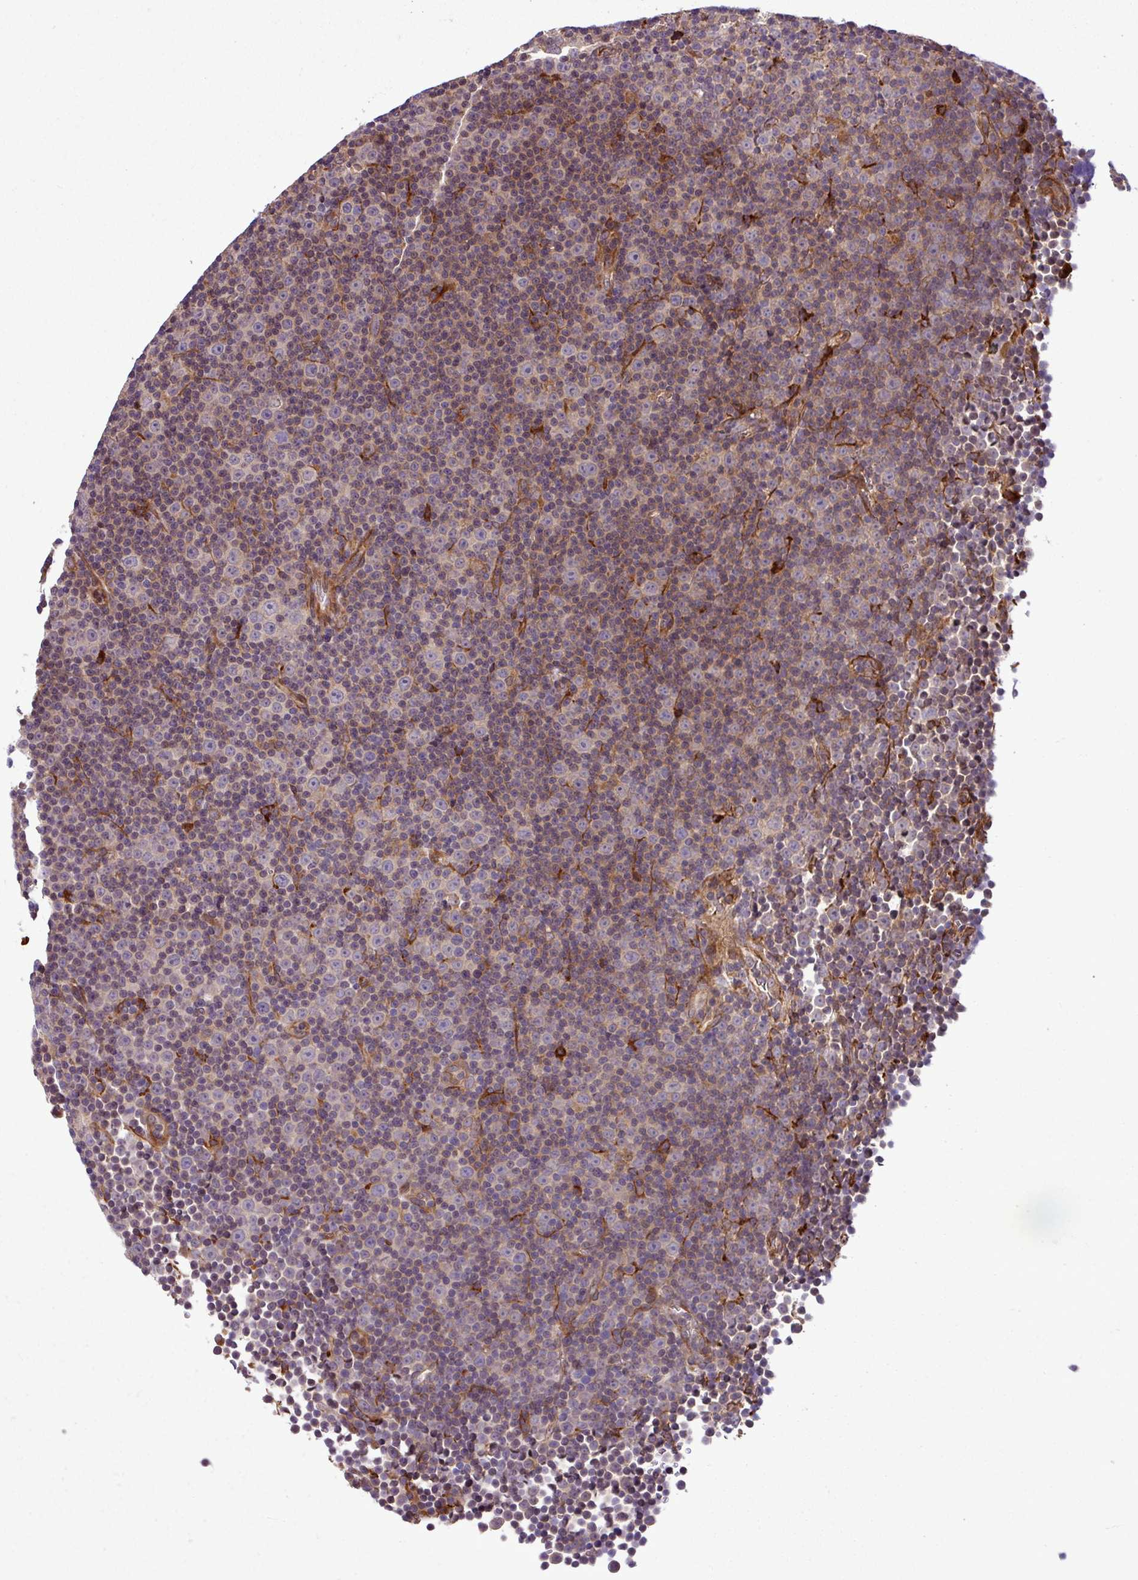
{"staining": {"intensity": "weak", "quantity": "25%-75%", "location": "cytoplasmic/membranous"}, "tissue": "lymphoma", "cell_type": "Tumor cells", "image_type": "cancer", "snomed": [{"axis": "morphology", "description": "Malignant lymphoma, non-Hodgkin's type, Low grade"}, {"axis": "topography", "description": "Lymph node"}], "caption": "Malignant lymphoma, non-Hodgkin's type (low-grade) was stained to show a protein in brown. There is low levels of weak cytoplasmic/membranous positivity in approximately 25%-75% of tumor cells. (DAB IHC with brightfield microscopy, high magnification).", "gene": "DLGAP4", "patient": {"sex": "female", "age": 67}}